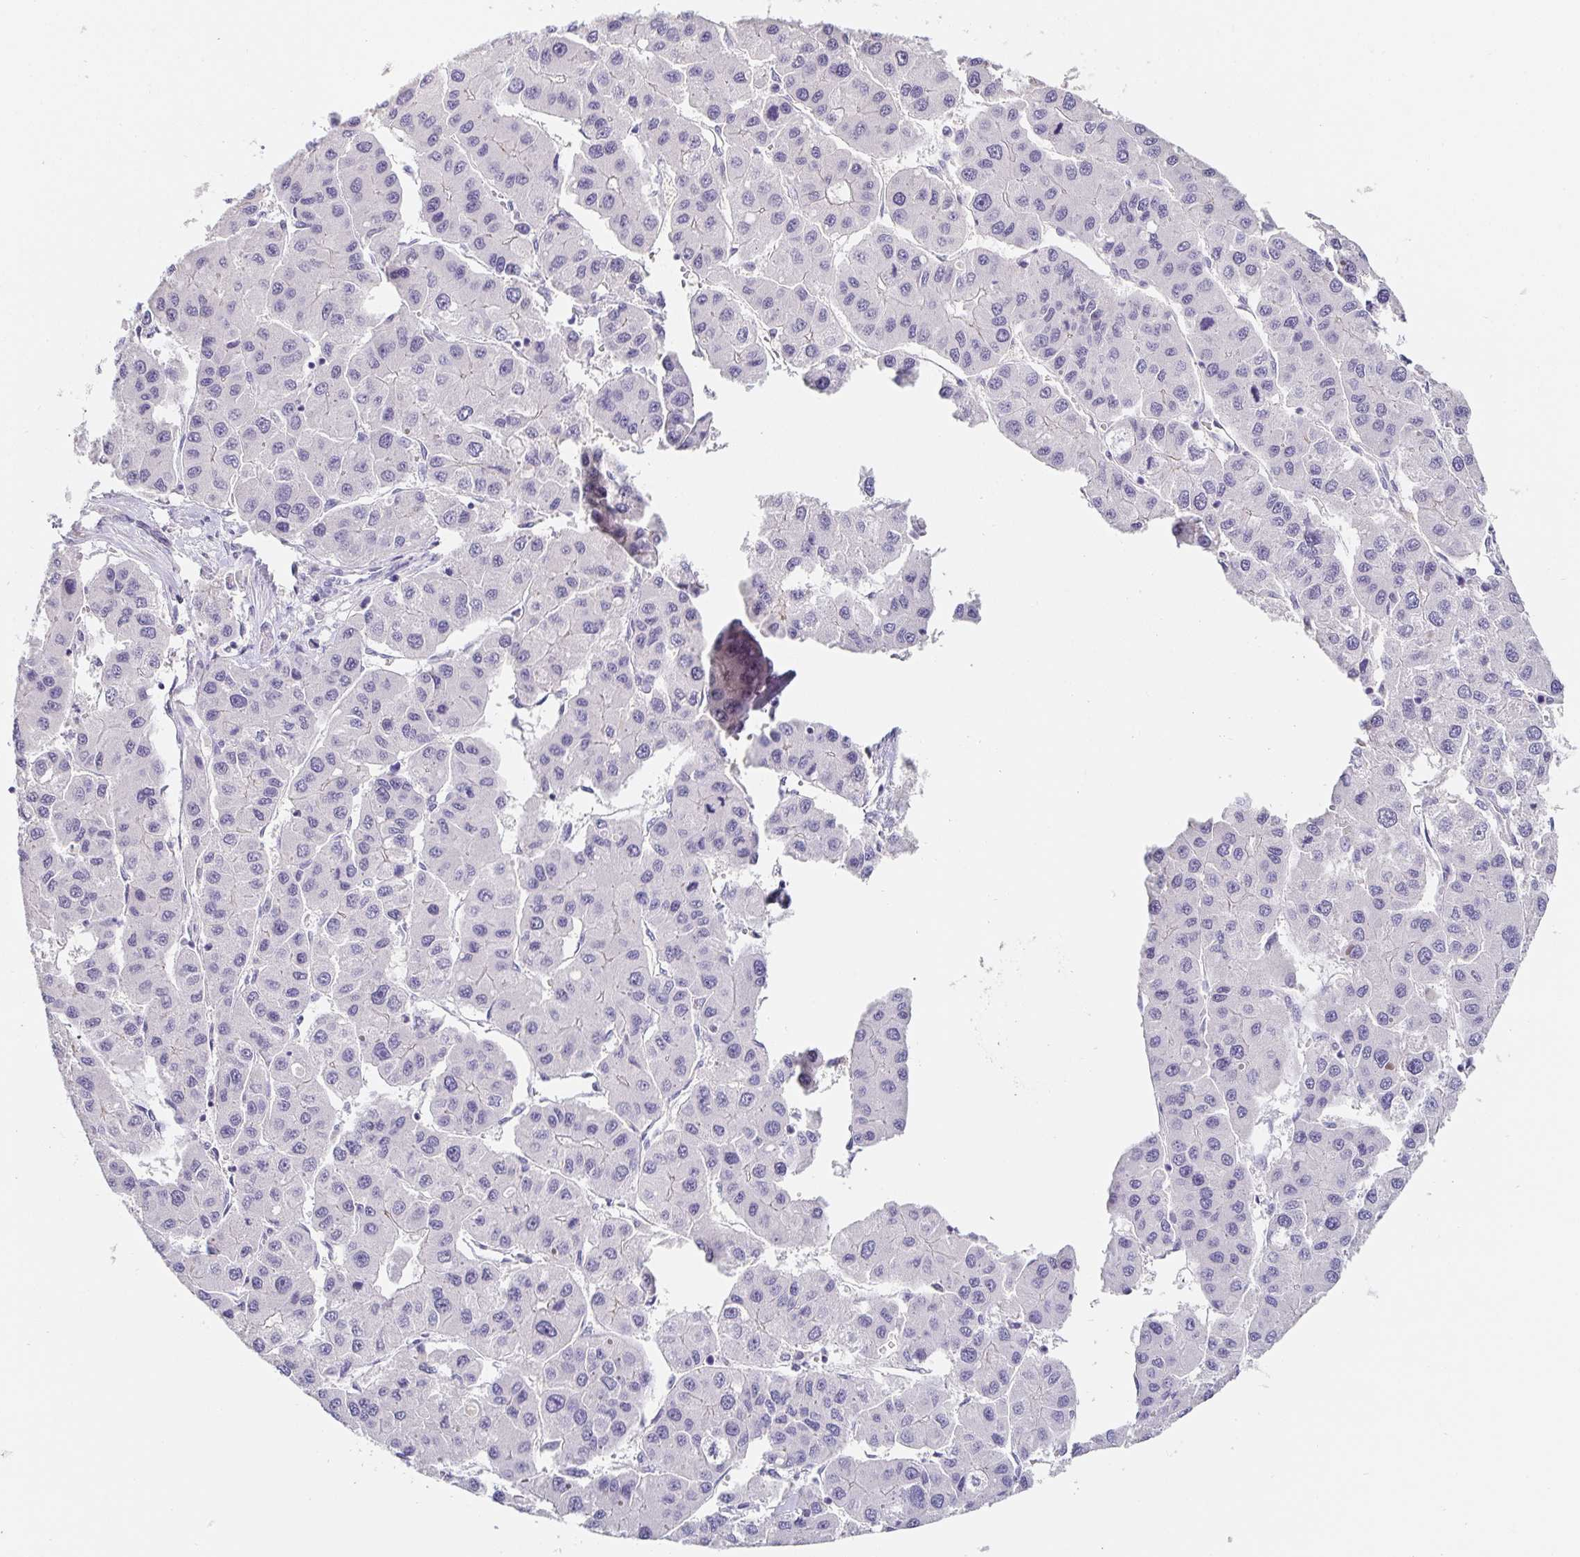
{"staining": {"intensity": "negative", "quantity": "none", "location": "none"}, "tissue": "liver cancer", "cell_type": "Tumor cells", "image_type": "cancer", "snomed": [{"axis": "morphology", "description": "Carcinoma, Hepatocellular, NOS"}, {"axis": "topography", "description": "Liver"}], "caption": "The histopathology image displays no staining of tumor cells in liver cancer (hepatocellular carcinoma).", "gene": "PDX1", "patient": {"sex": "male", "age": 73}}